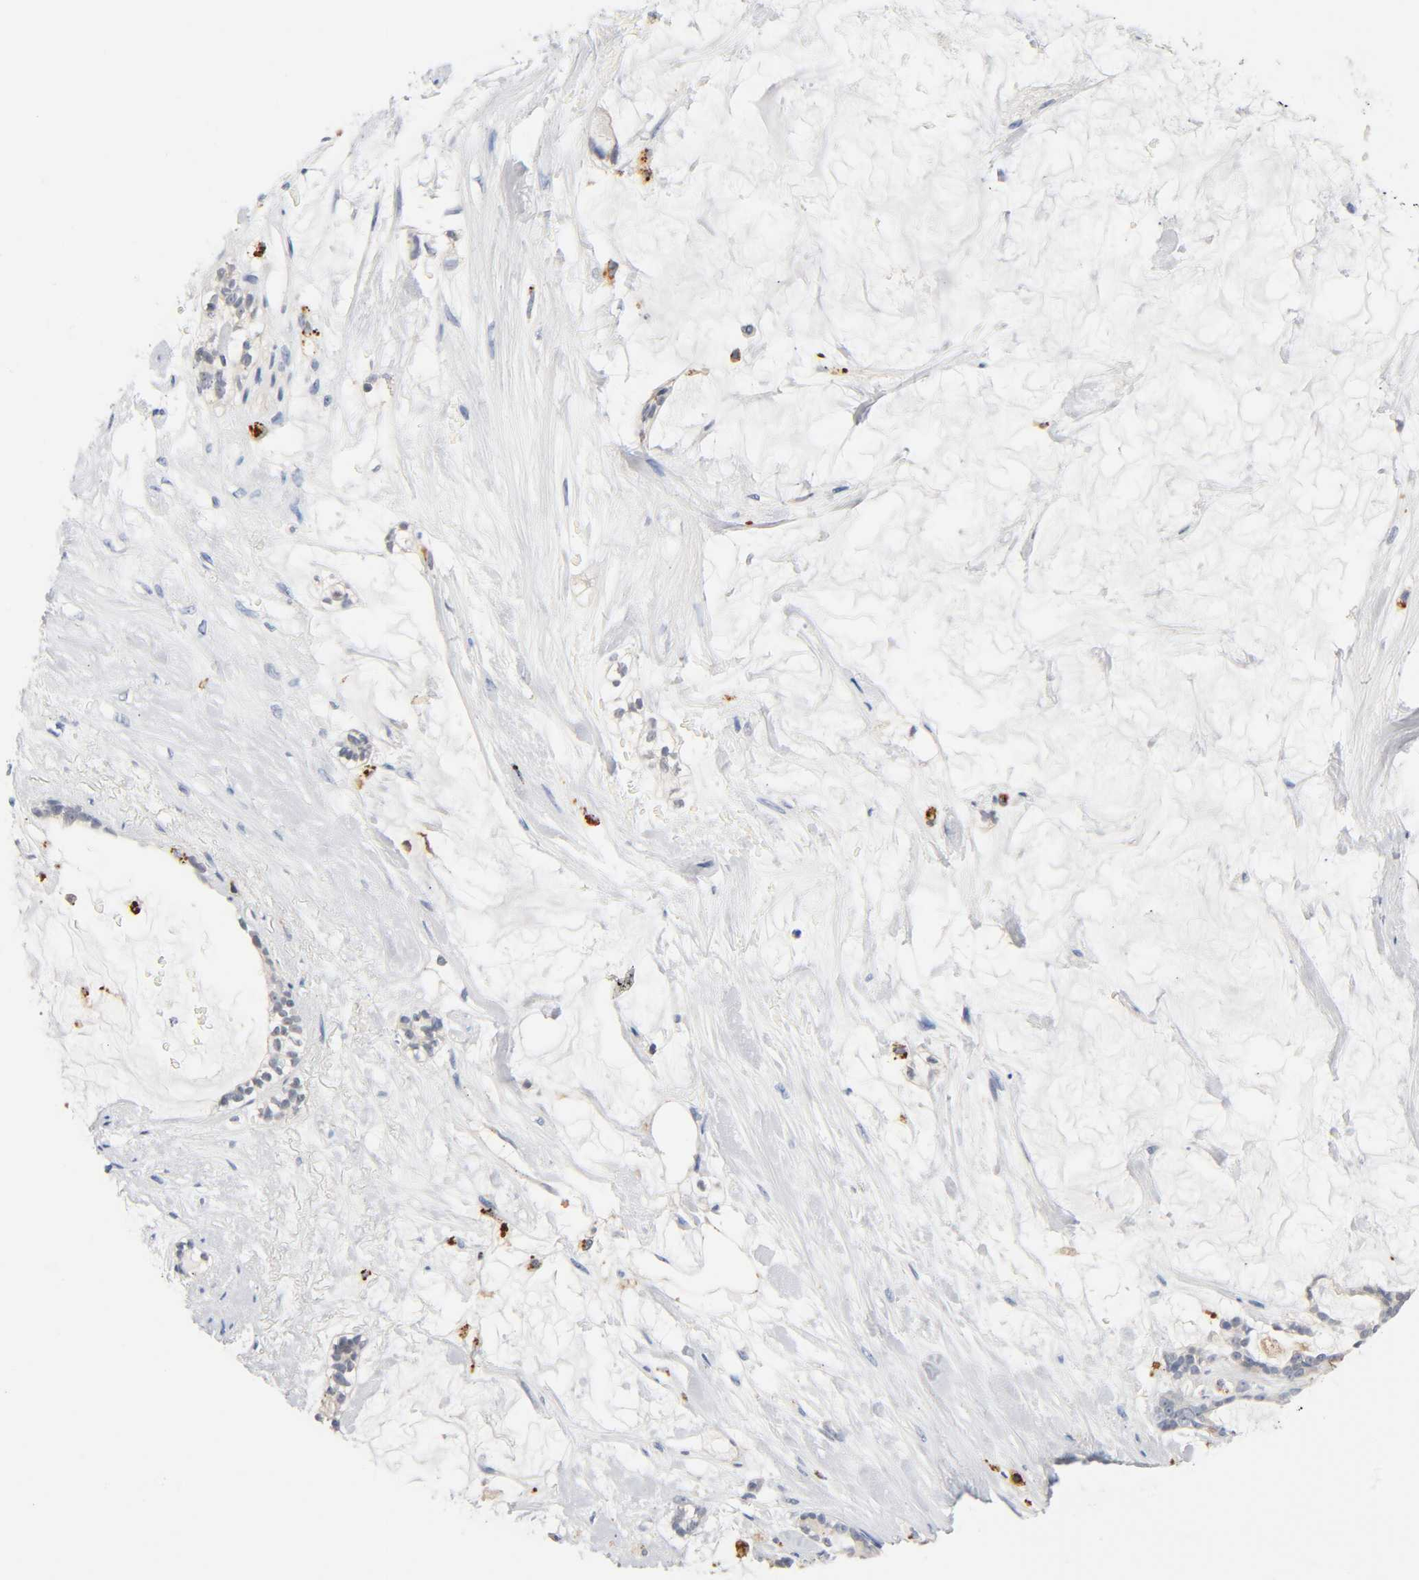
{"staining": {"intensity": "negative", "quantity": "none", "location": "none"}, "tissue": "pancreatic cancer", "cell_type": "Tumor cells", "image_type": "cancer", "snomed": [{"axis": "morphology", "description": "Adenocarcinoma, NOS"}, {"axis": "topography", "description": "Pancreas"}], "caption": "Immunohistochemical staining of pancreatic cancer (adenocarcinoma) displays no significant staining in tumor cells. (DAB immunohistochemistry (IHC) with hematoxylin counter stain).", "gene": "UCKL1", "patient": {"sex": "female", "age": 73}}